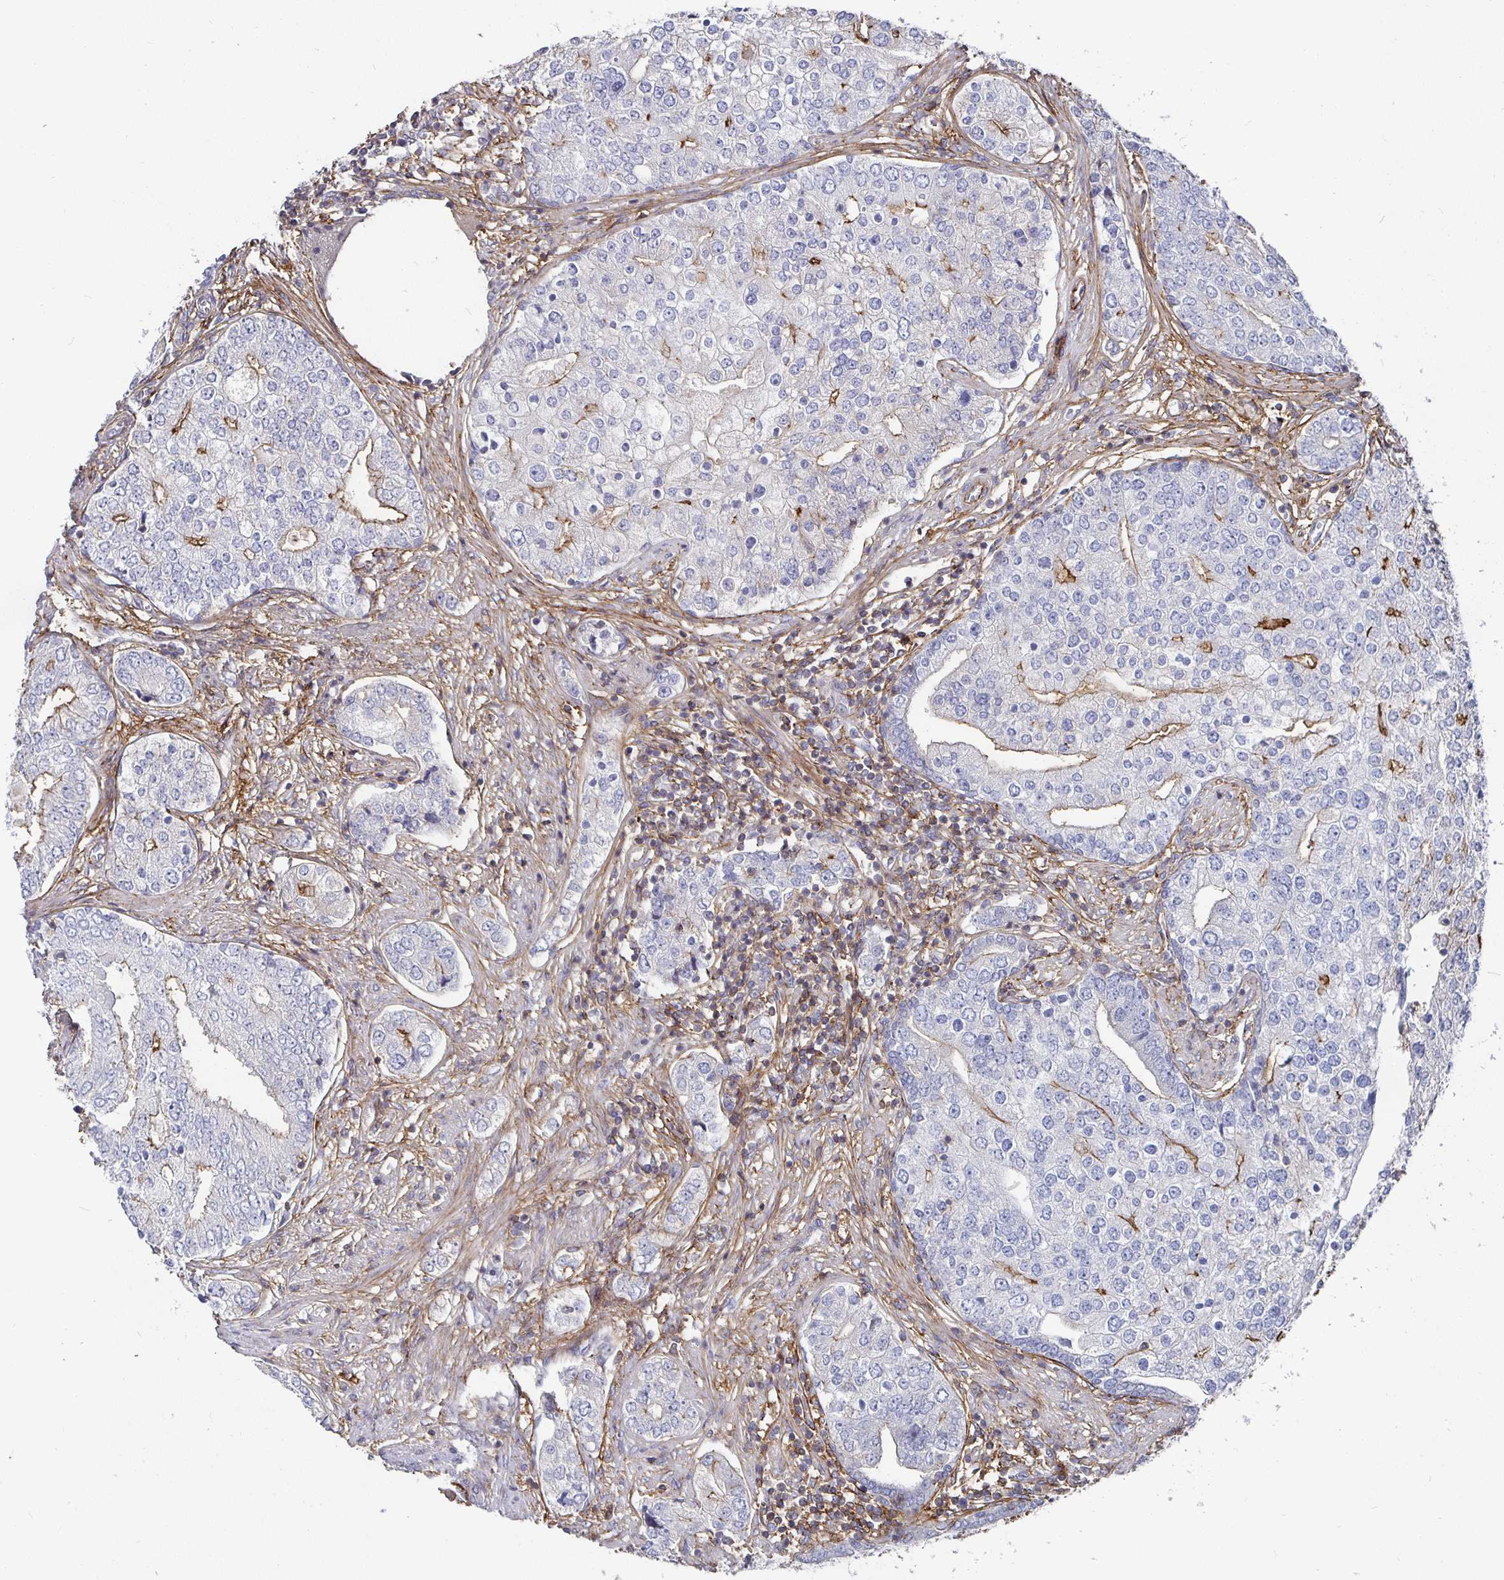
{"staining": {"intensity": "moderate", "quantity": "<25%", "location": "cytoplasmic/membranous"}, "tissue": "prostate cancer", "cell_type": "Tumor cells", "image_type": "cancer", "snomed": [{"axis": "morphology", "description": "Adenocarcinoma, High grade"}, {"axis": "topography", "description": "Prostate"}], "caption": "This is an image of immunohistochemistry staining of high-grade adenocarcinoma (prostate), which shows moderate expression in the cytoplasmic/membranous of tumor cells.", "gene": "GJA4", "patient": {"sex": "male", "age": 60}}